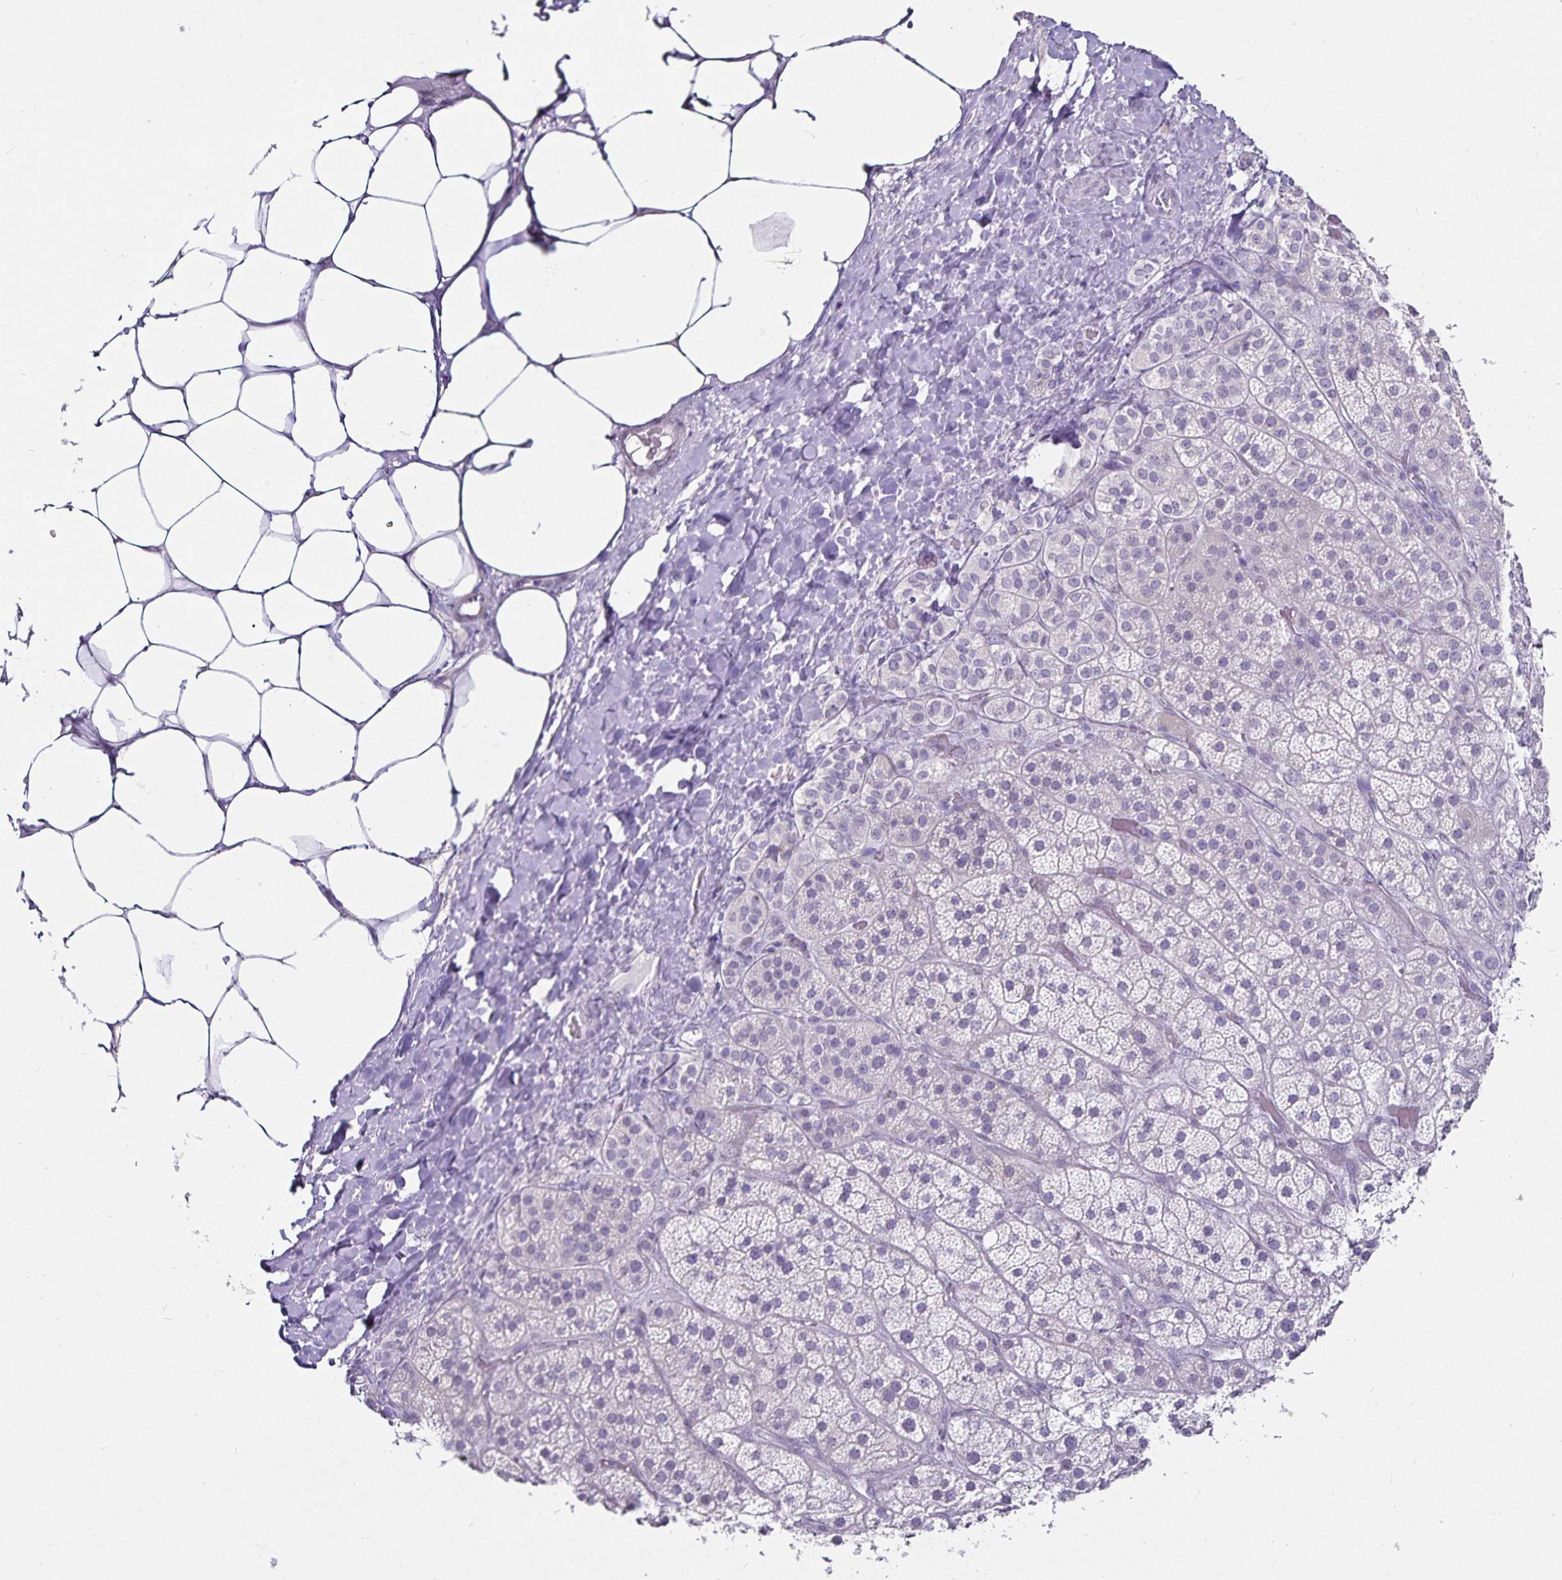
{"staining": {"intensity": "weak", "quantity": "25%-75%", "location": "cytoplasmic/membranous"}, "tissue": "adrenal gland", "cell_type": "Glandular cells", "image_type": "normal", "snomed": [{"axis": "morphology", "description": "Normal tissue, NOS"}, {"axis": "topography", "description": "Adrenal gland"}], "caption": "The image exhibits a brown stain indicating the presence of a protein in the cytoplasmic/membranous of glandular cells in adrenal gland. (IHC, brightfield microscopy, high magnification).", "gene": "CA12", "patient": {"sex": "male", "age": 57}}